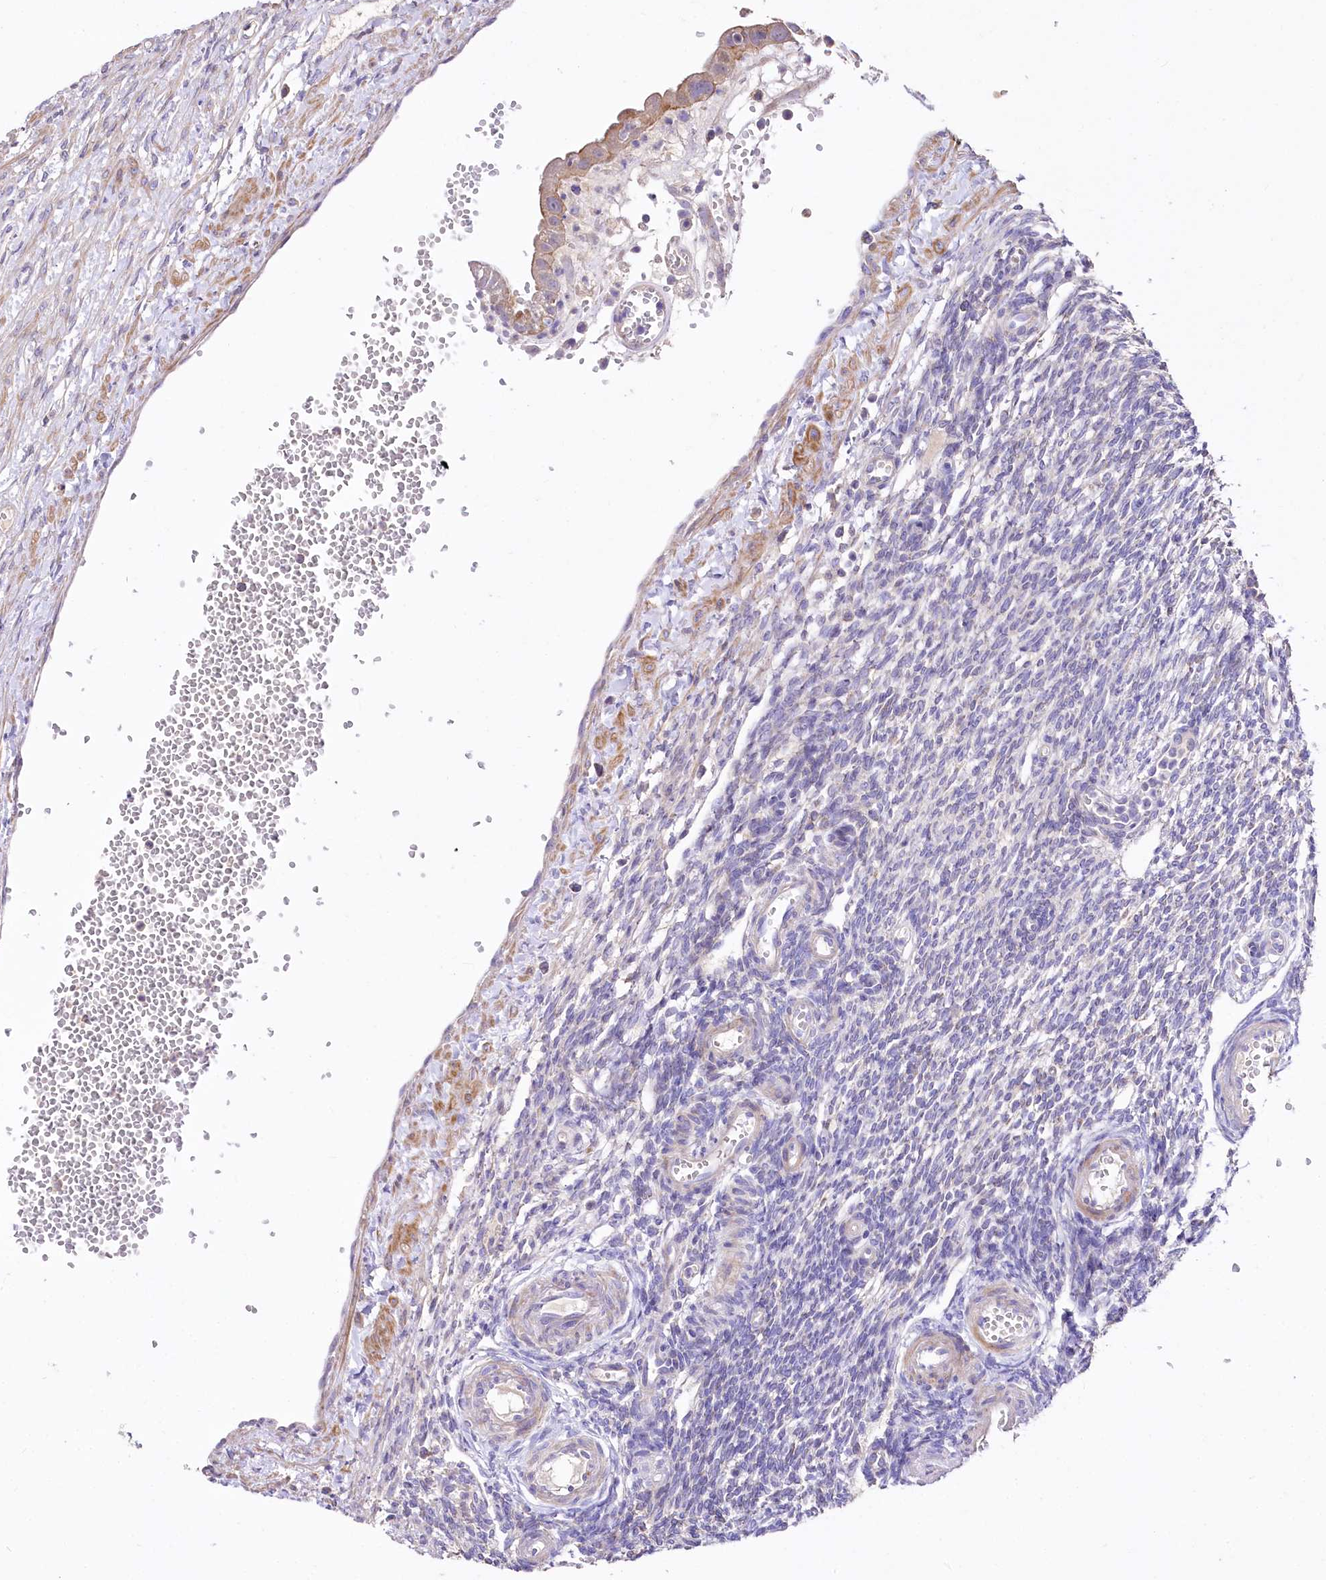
{"staining": {"intensity": "negative", "quantity": "none", "location": "none"}, "tissue": "ovary", "cell_type": "Ovarian stroma cells", "image_type": "normal", "snomed": [{"axis": "morphology", "description": "Normal tissue, NOS"}, {"axis": "morphology", "description": "Cyst, NOS"}, {"axis": "topography", "description": "Ovary"}], "caption": "IHC of normal ovary exhibits no expression in ovarian stroma cells.", "gene": "PTER", "patient": {"sex": "female", "age": 33}}